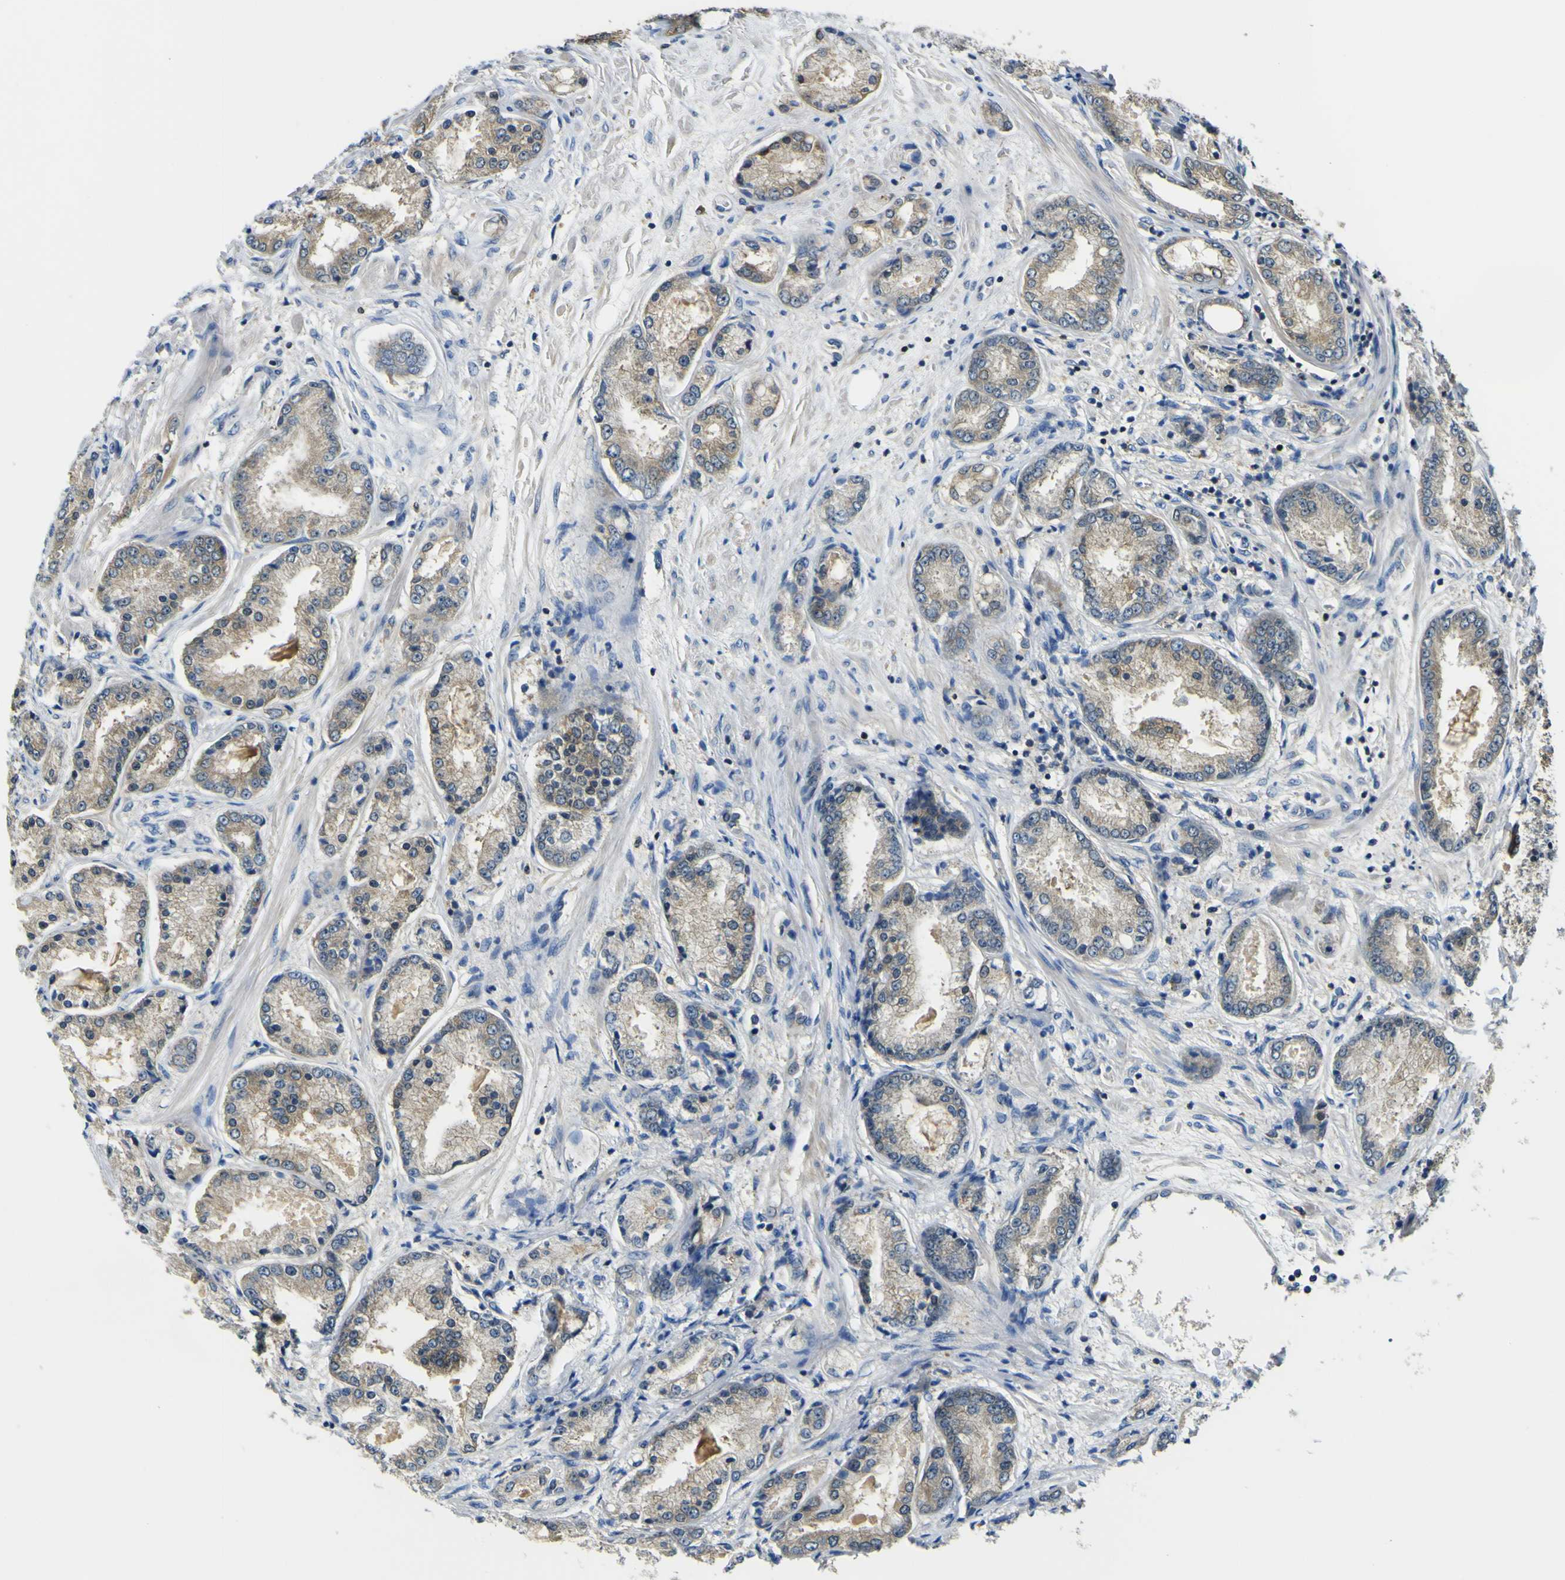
{"staining": {"intensity": "moderate", "quantity": "25%-75%", "location": "cytoplasmic/membranous"}, "tissue": "prostate cancer", "cell_type": "Tumor cells", "image_type": "cancer", "snomed": [{"axis": "morphology", "description": "Adenocarcinoma, High grade"}, {"axis": "topography", "description": "Prostate"}], "caption": "Protein analysis of prostate high-grade adenocarcinoma tissue displays moderate cytoplasmic/membranous staining in about 25%-75% of tumor cells.", "gene": "EML2", "patient": {"sex": "male", "age": 59}}